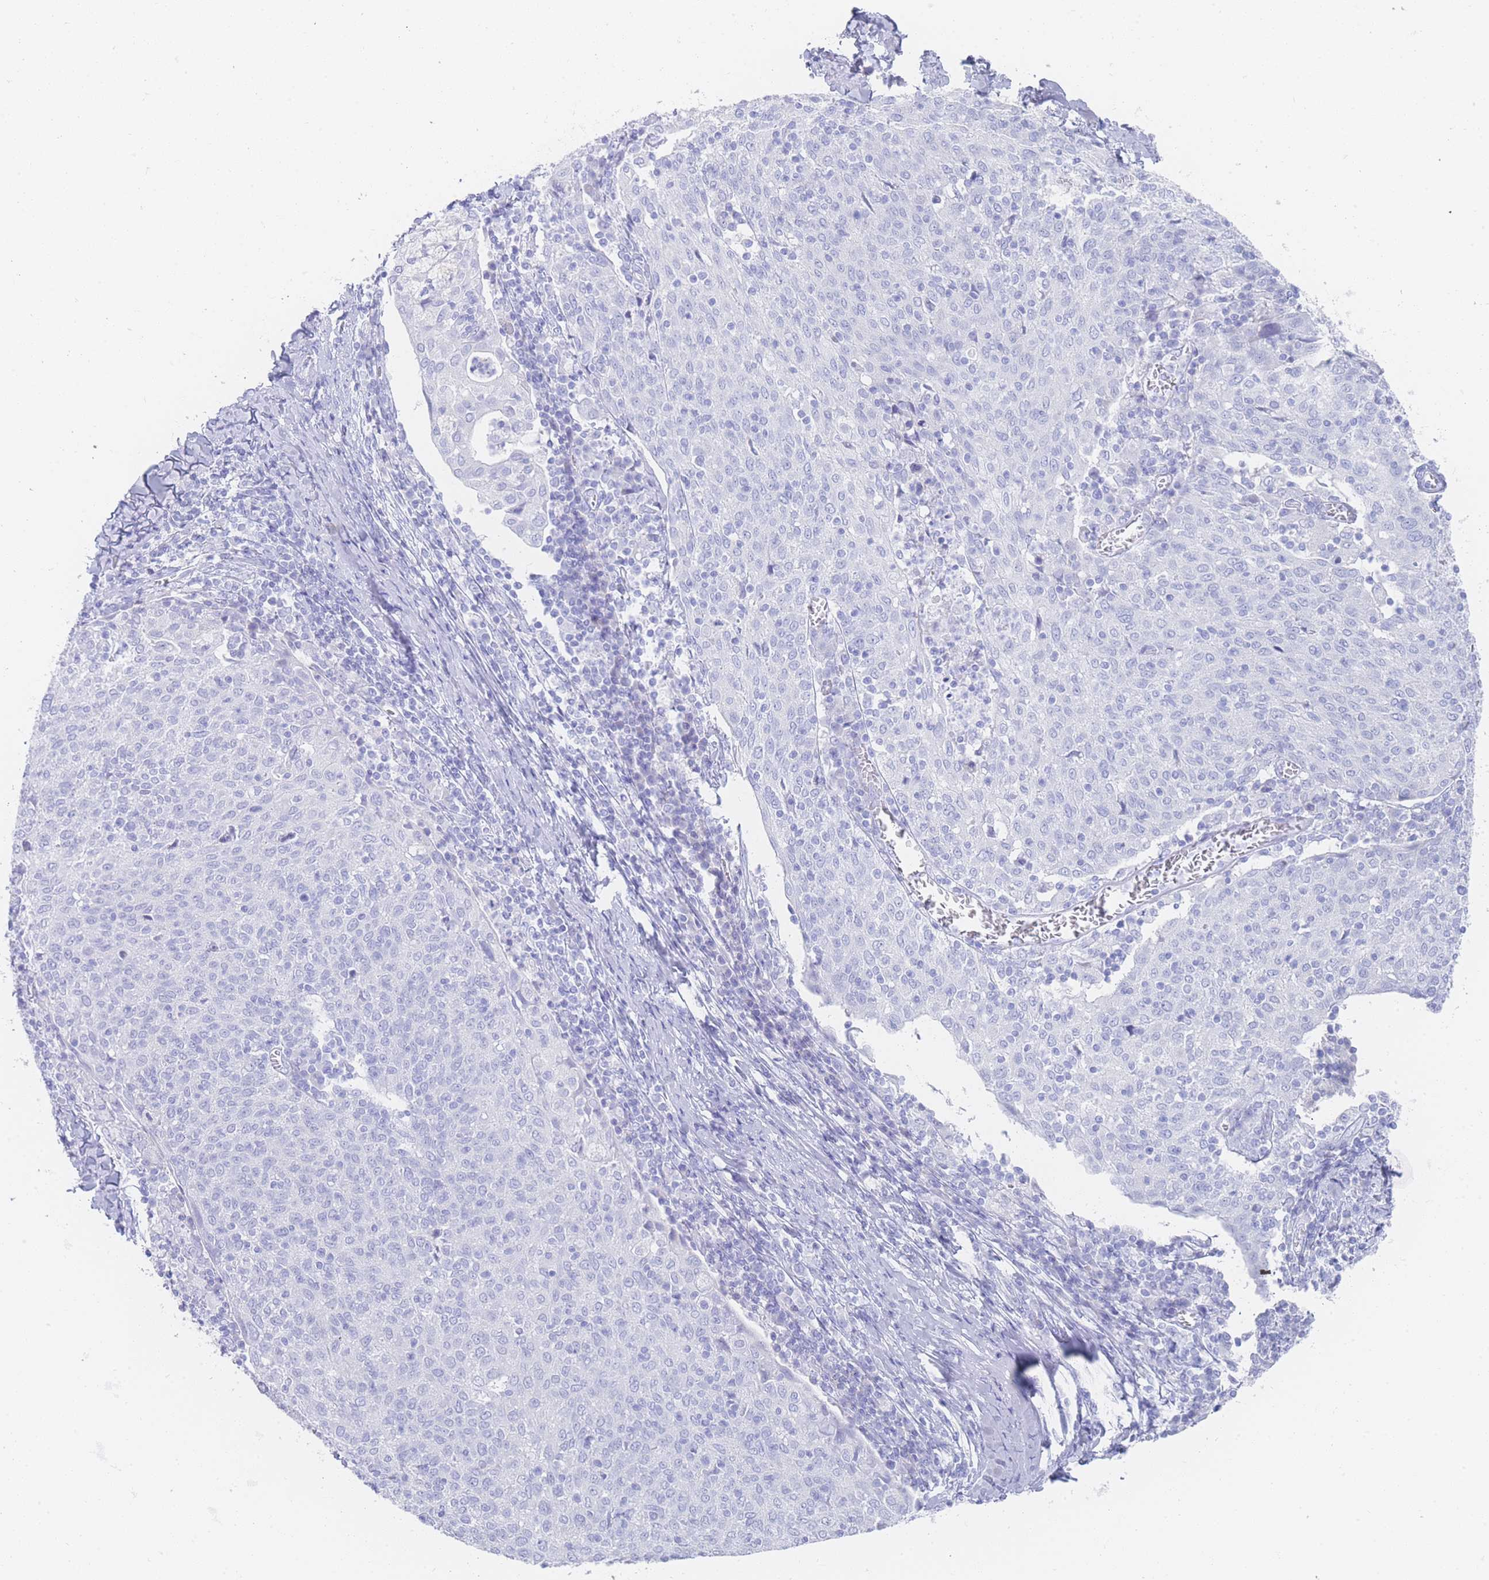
{"staining": {"intensity": "negative", "quantity": "none", "location": "none"}, "tissue": "cervical cancer", "cell_type": "Tumor cells", "image_type": "cancer", "snomed": [{"axis": "morphology", "description": "Squamous cell carcinoma, NOS"}, {"axis": "topography", "description": "Cervix"}], "caption": "A histopathology image of human cervical cancer is negative for staining in tumor cells.", "gene": "LRRC37A", "patient": {"sex": "female", "age": 52}}